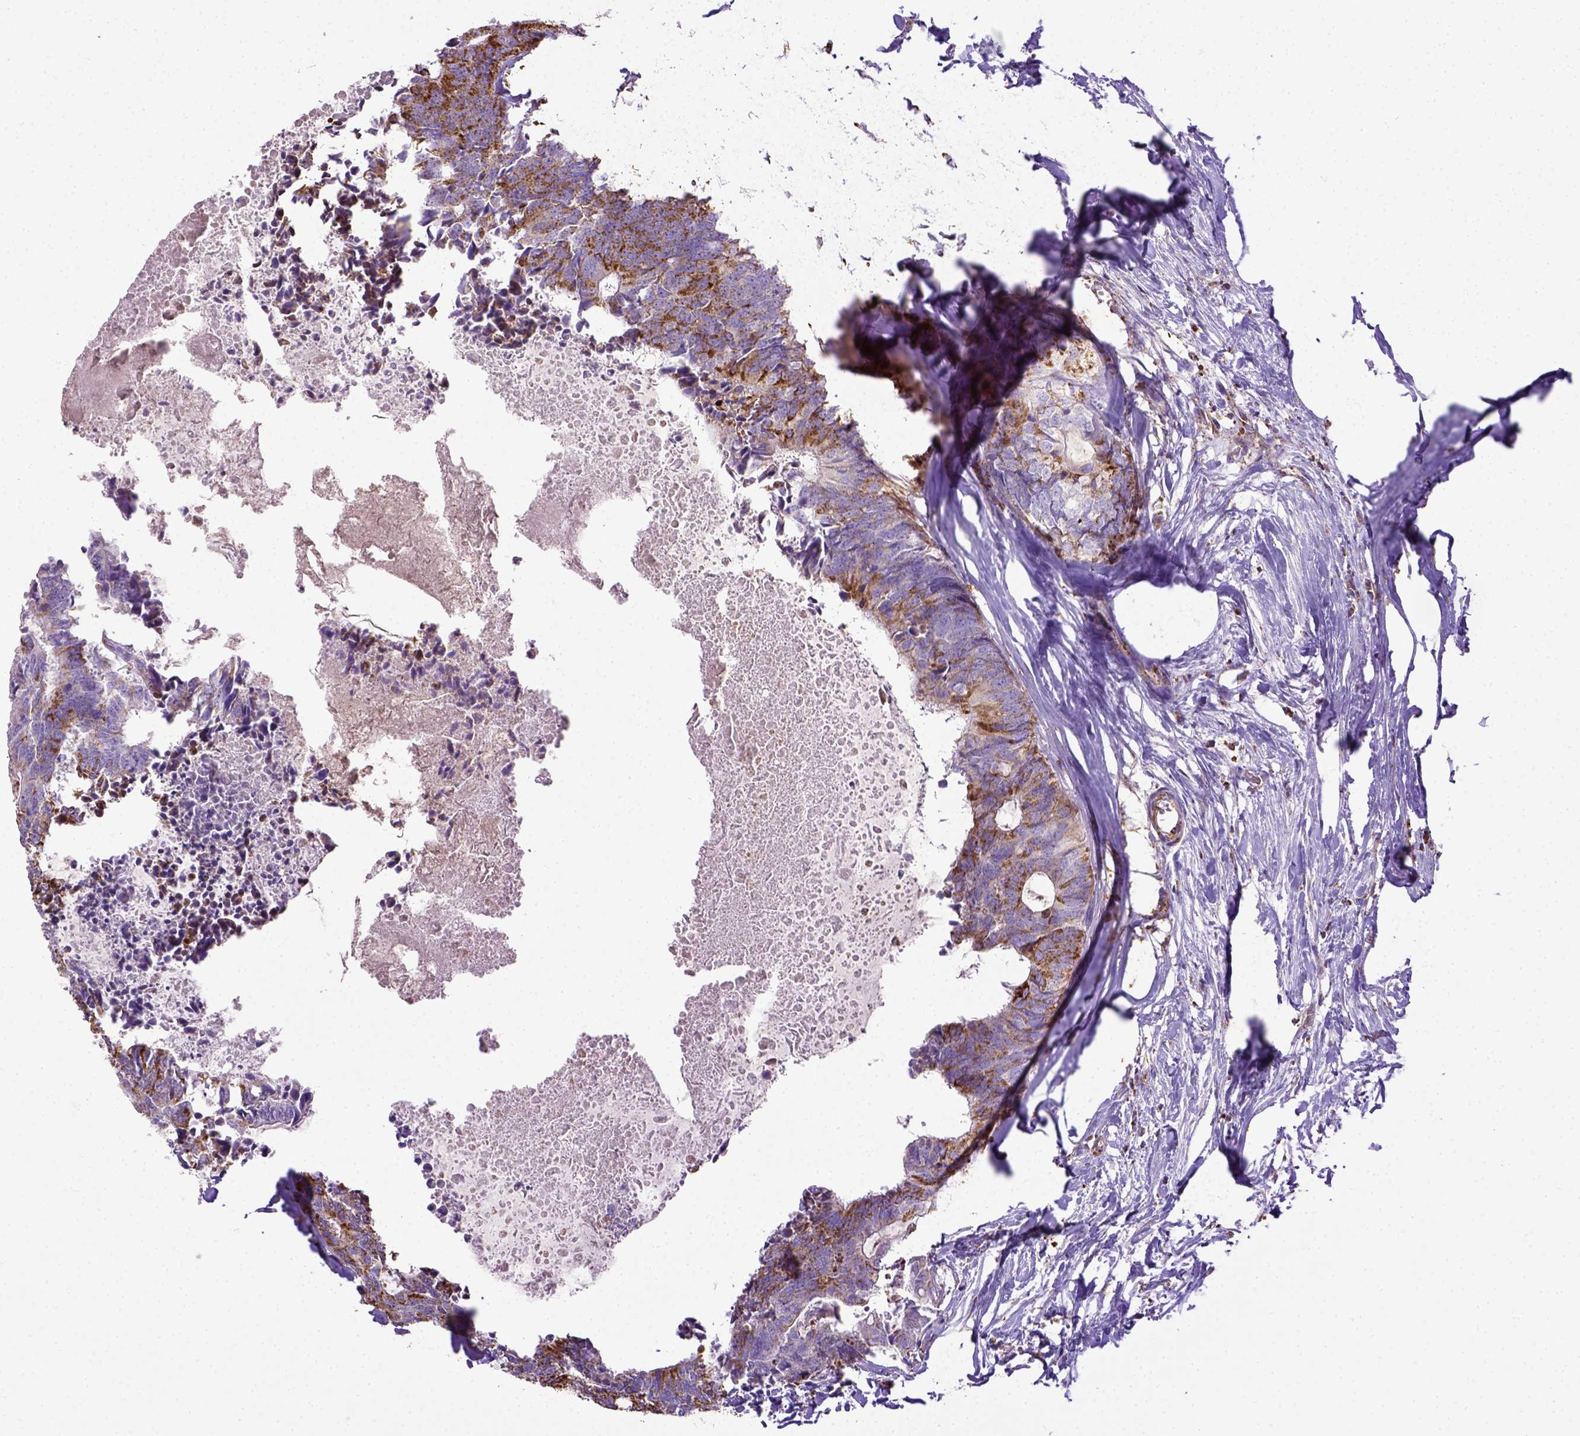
{"staining": {"intensity": "moderate", "quantity": ">75%", "location": "cytoplasmic/membranous"}, "tissue": "colorectal cancer", "cell_type": "Tumor cells", "image_type": "cancer", "snomed": [{"axis": "morphology", "description": "Adenocarcinoma, NOS"}, {"axis": "topography", "description": "Colon"}, {"axis": "topography", "description": "Rectum"}], "caption": "High-power microscopy captured an immunohistochemistry image of colorectal cancer, revealing moderate cytoplasmic/membranous positivity in about >75% of tumor cells.", "gene": "MT-CO1", "patient": {"sex": "male", "age": 57}}